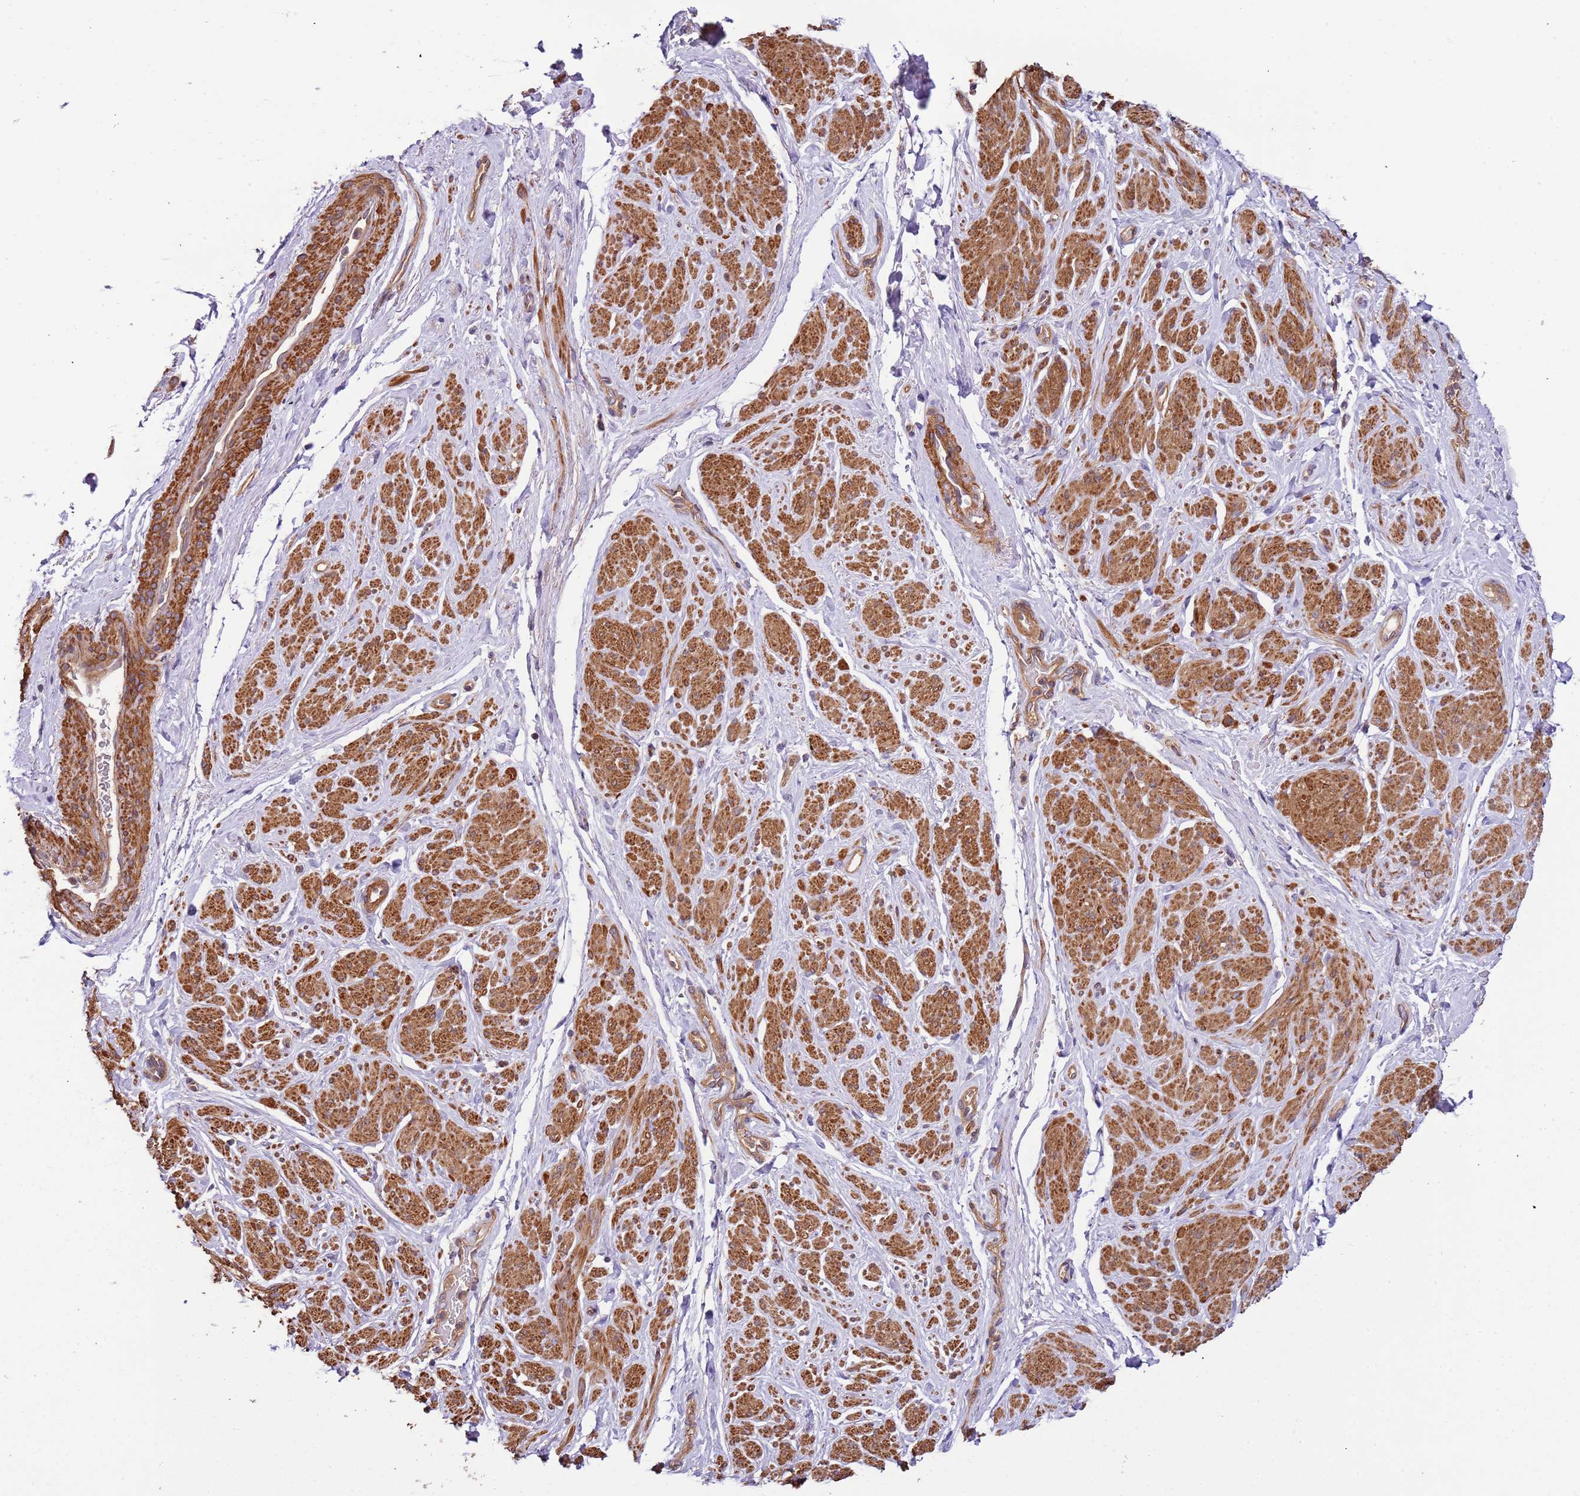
{"staining": {"intensity": "strong", "quantity": "25%-75%", "location": "cytoplasmic/membranous"}, "tissue": "smooth muscle", "cell_type": "Smooth muscle cells", "image_type": "normal", "snomed": [{"axis": "morphology", "description": "Normal tissue, NOS"}, {"axis": "topography", "description": "Smooth muscle"}, {"axis": "topography", "description": "Peripheral nerve tissue"}], "caption": "Immunohistochemistry (IHC) staining of normal smooth muscle, which demonstrates high levels of strong cytoplasmic/membranous staining in about 25%-75% of smooth muscle cells indicating strong cytoplasmic/membranous protein expression. The staining was performed using DAB (brown) for protein detection and nuclei were counterstained in hematoxylin (blue).", "gene": "LAMB4", "patient": {"sex": "male", "age": 69}}